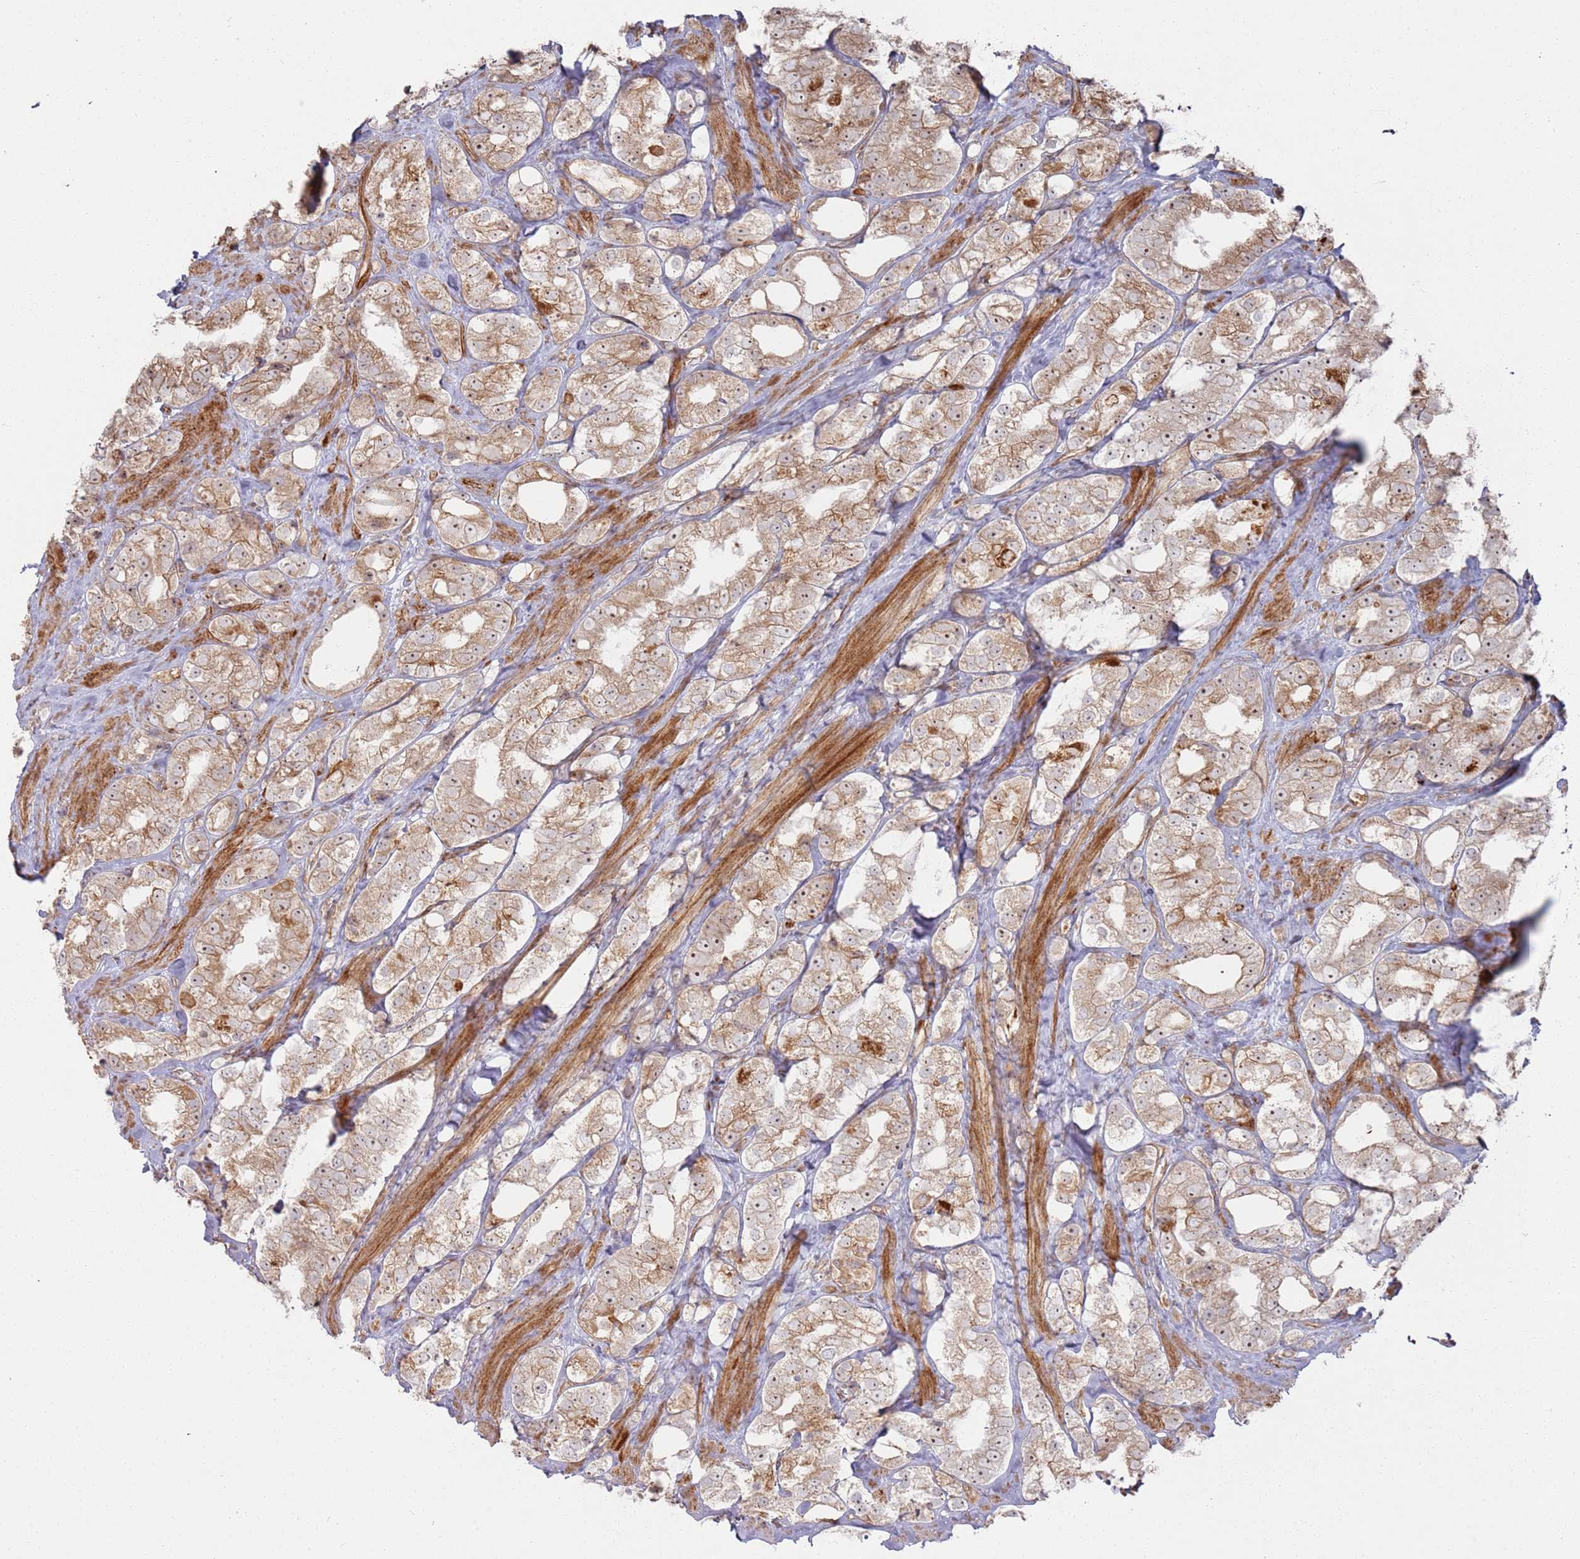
{"staining": {"intensity": "moderate", "quantity": ">75%", "location": "cytoplasmic/membranous,nuclear"}, "tissue": "prostate cancer", "cell_type": "Tumor cells", "image_type": "cancer", "snomed": [{"axis": "morphology", "description": "Adenocarcinoma, NOS"}, {"axis": "topography", "description": "Prostate"}], "caption": "Prostate cancer stained with DAB IHC displays medium levels of moderate cytoplasmic/membranous and nuclear staining in approximately >75% of tumor cells.", "gene": "PHF21A", "patient": {"sex": "male", "age": 79}}